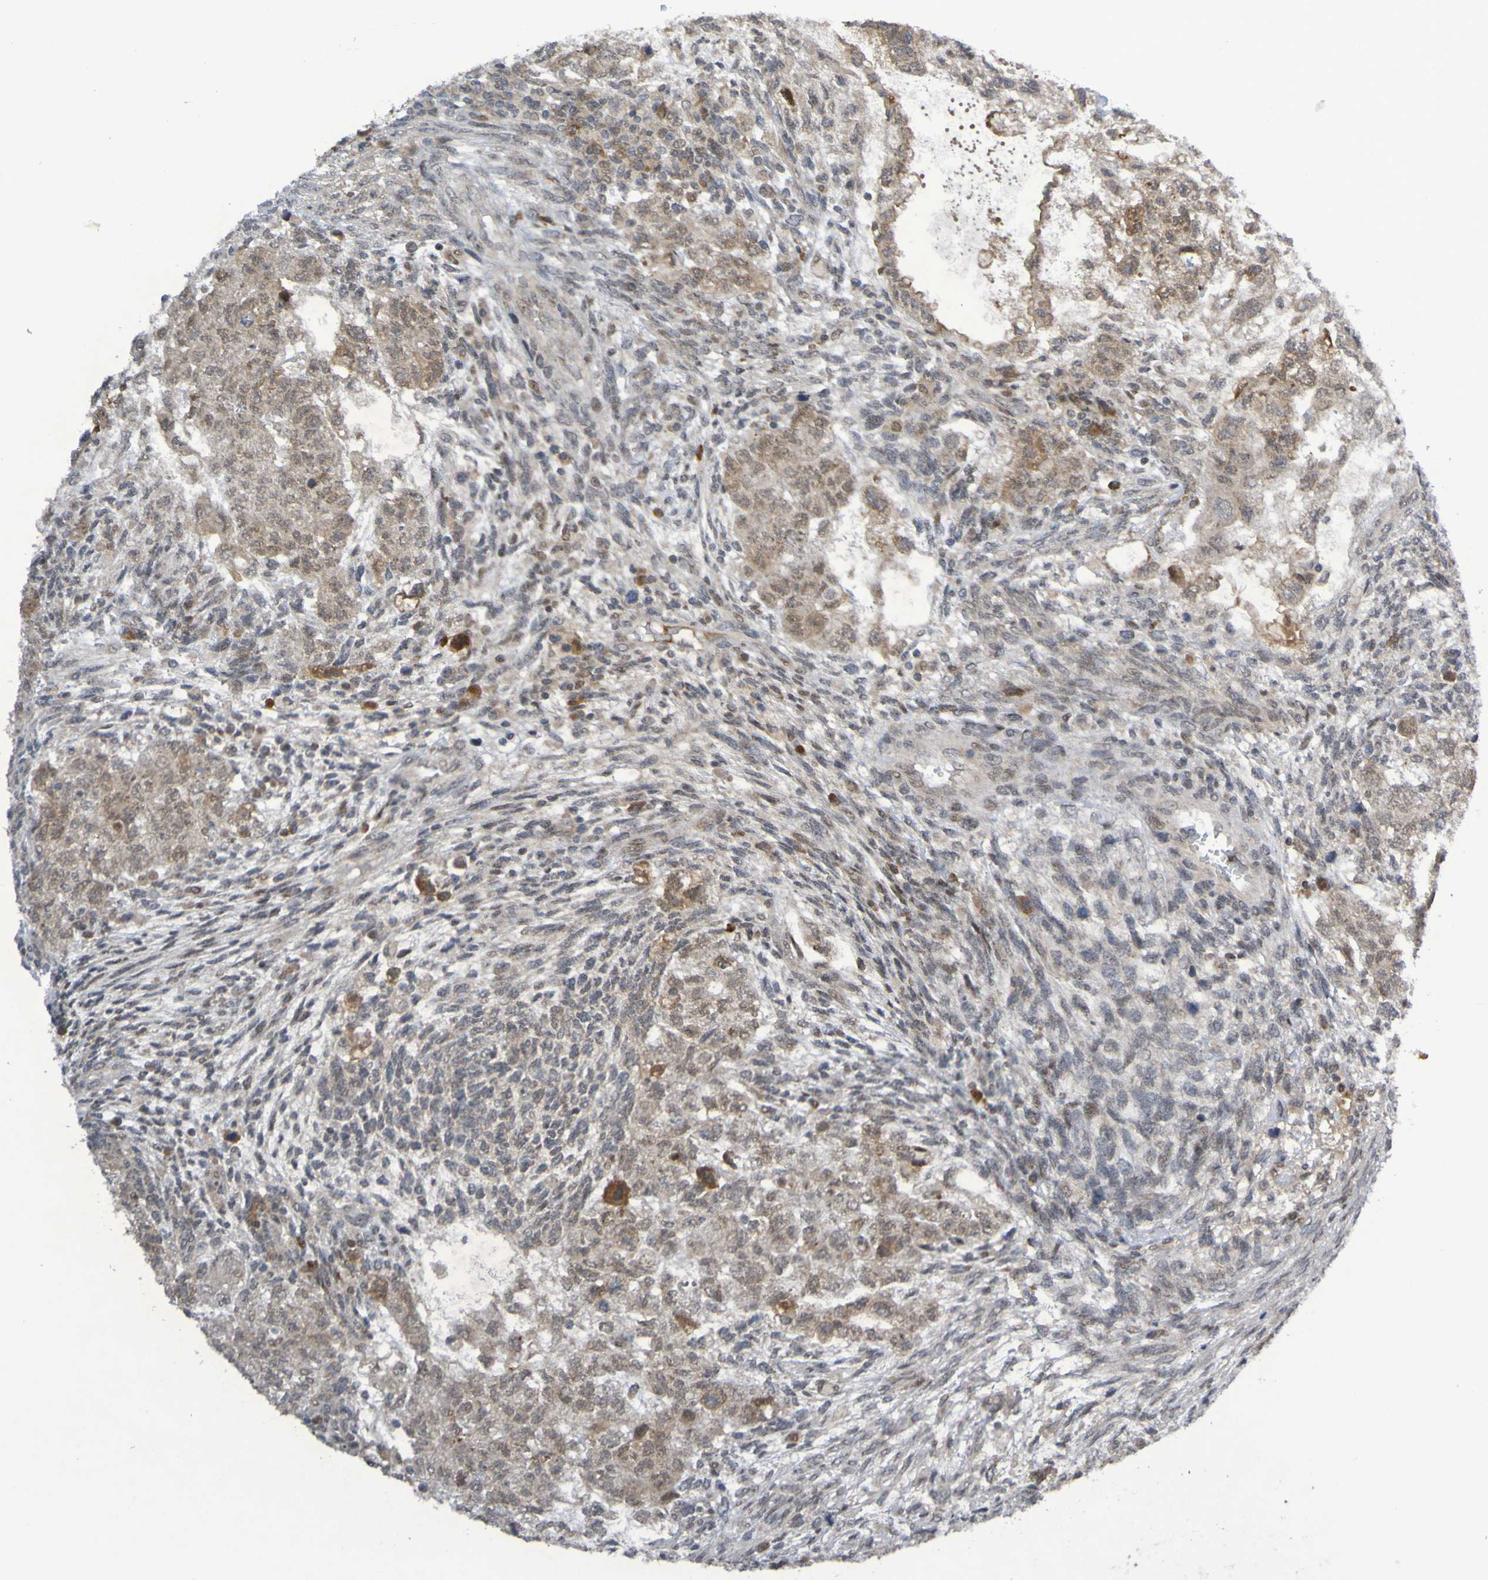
{"staining": {"intensity": "weak", "quantity": ">75%", "location": "cytoplasmic/membranous,nuclear"}, "tissue": "testis cancer", "cell_type": "Tumor cells", "image_type": "cancer", "snomed": [{"axis": "morphology", "description": "Normal tissue, NOS"}, {"axis": "morphology", "description": "Carcinoma, Embryonal, NOS"}, {"axis": "topography", "description": "Testis"}], "caption": "Immunohistochemical staining of testis embryonal carcinoma displays low levels of weak cytoplasmic/membranous and nuclear positivity in about >75% of tumor cells.", "gene": "ITLN1", "patient": {"sex": "male", "age": 36}}